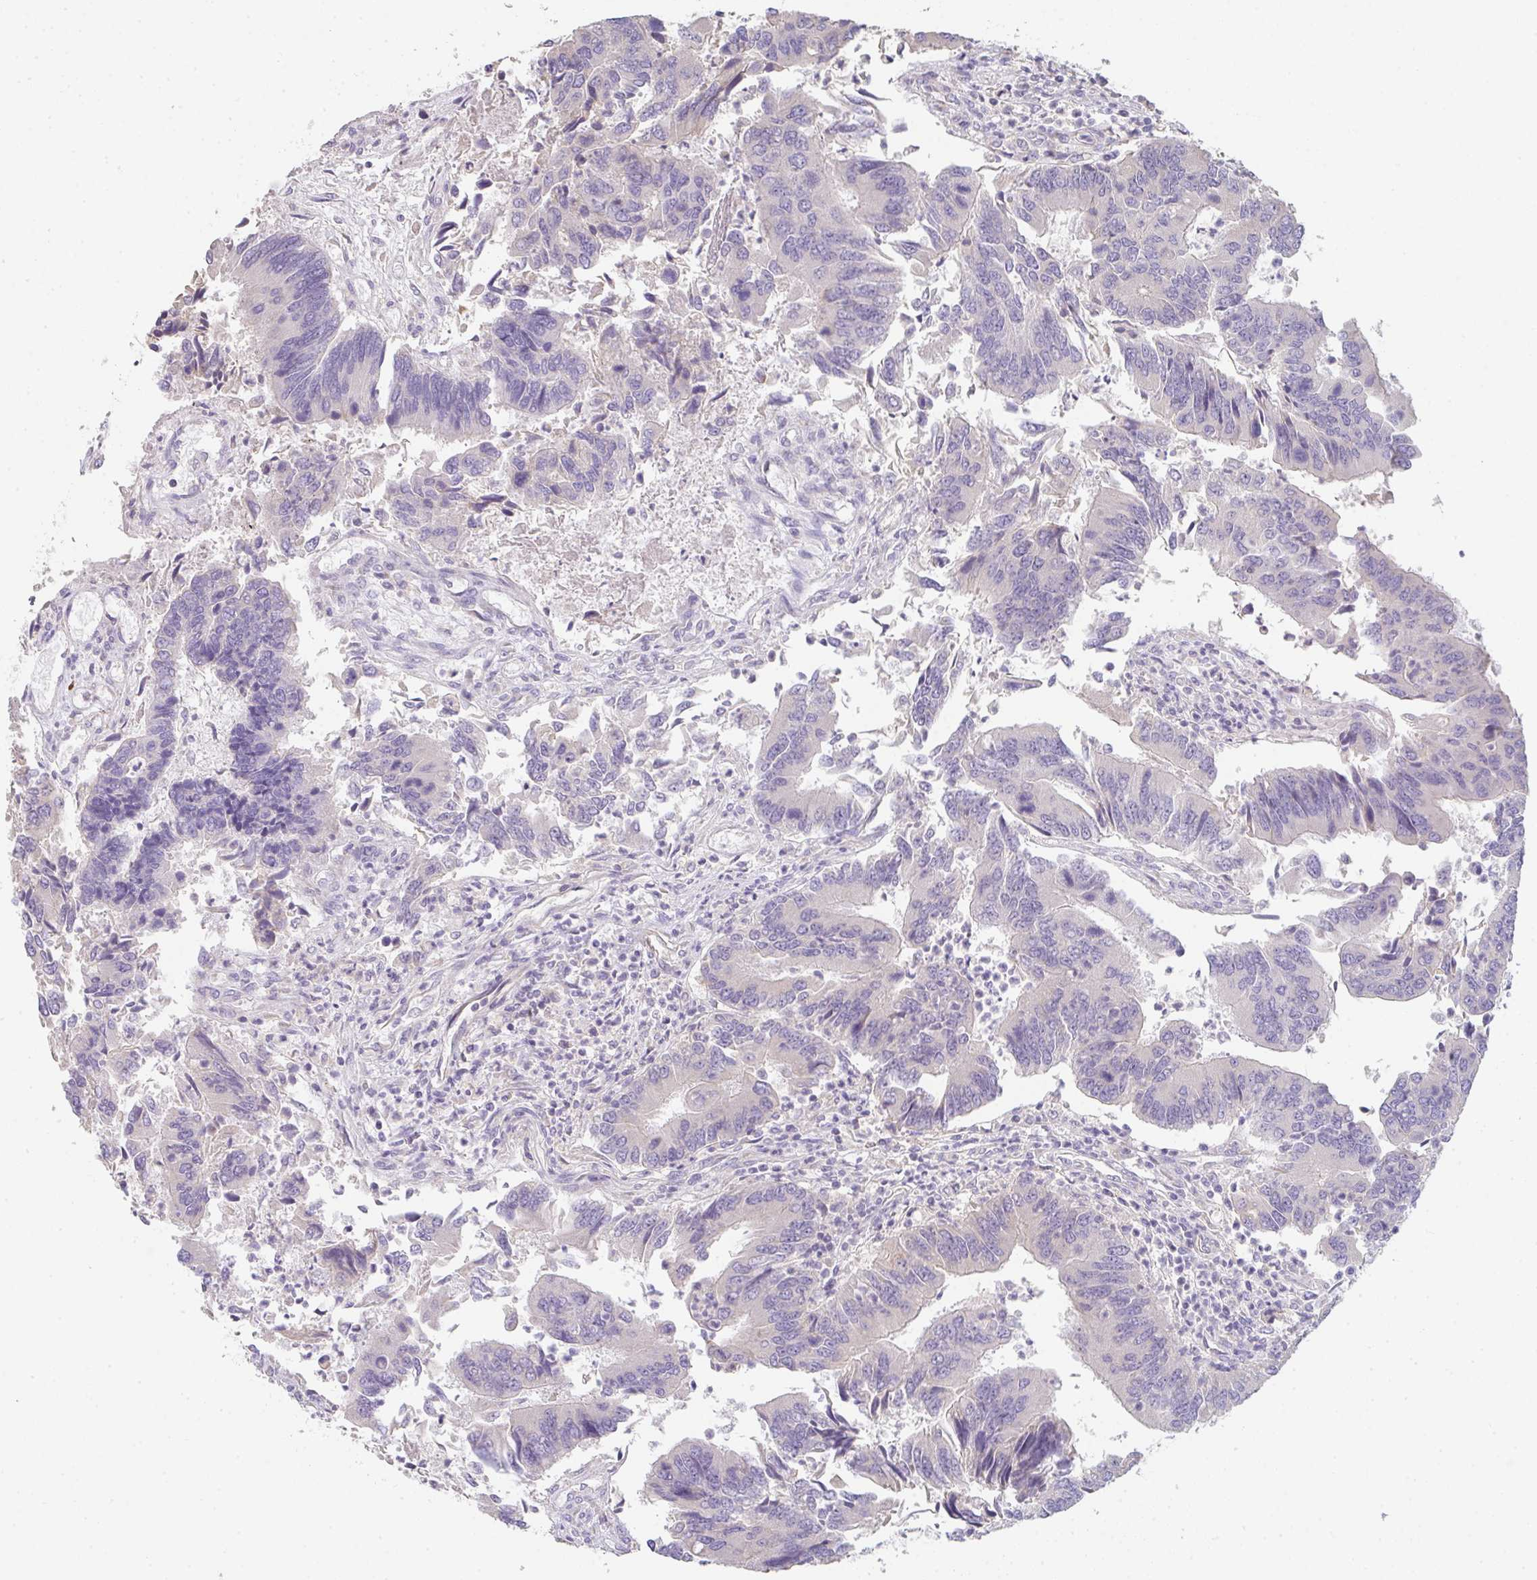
{"staining": {"intensity": "negative", "quantity": "none", "location": "none"}, "tissue": "colorectal cancer", "cell_type": "Tumor cells", "image_type": "cancer", "snomed": [{"axis": "morphology", "description": "Adenocarcinoma, NOS"}, {"axis": "topography", "description": "Colon"}], "caption": "IHC micrograph of neoplastic tissue: adenocarcinoma (colorectal) stained with DAB (3,3'-diaminobenzidine) shows no significant protein expression in tumor cells.", "gene": "ZNF215", "patient": {"sex": "female", "age": 67}}